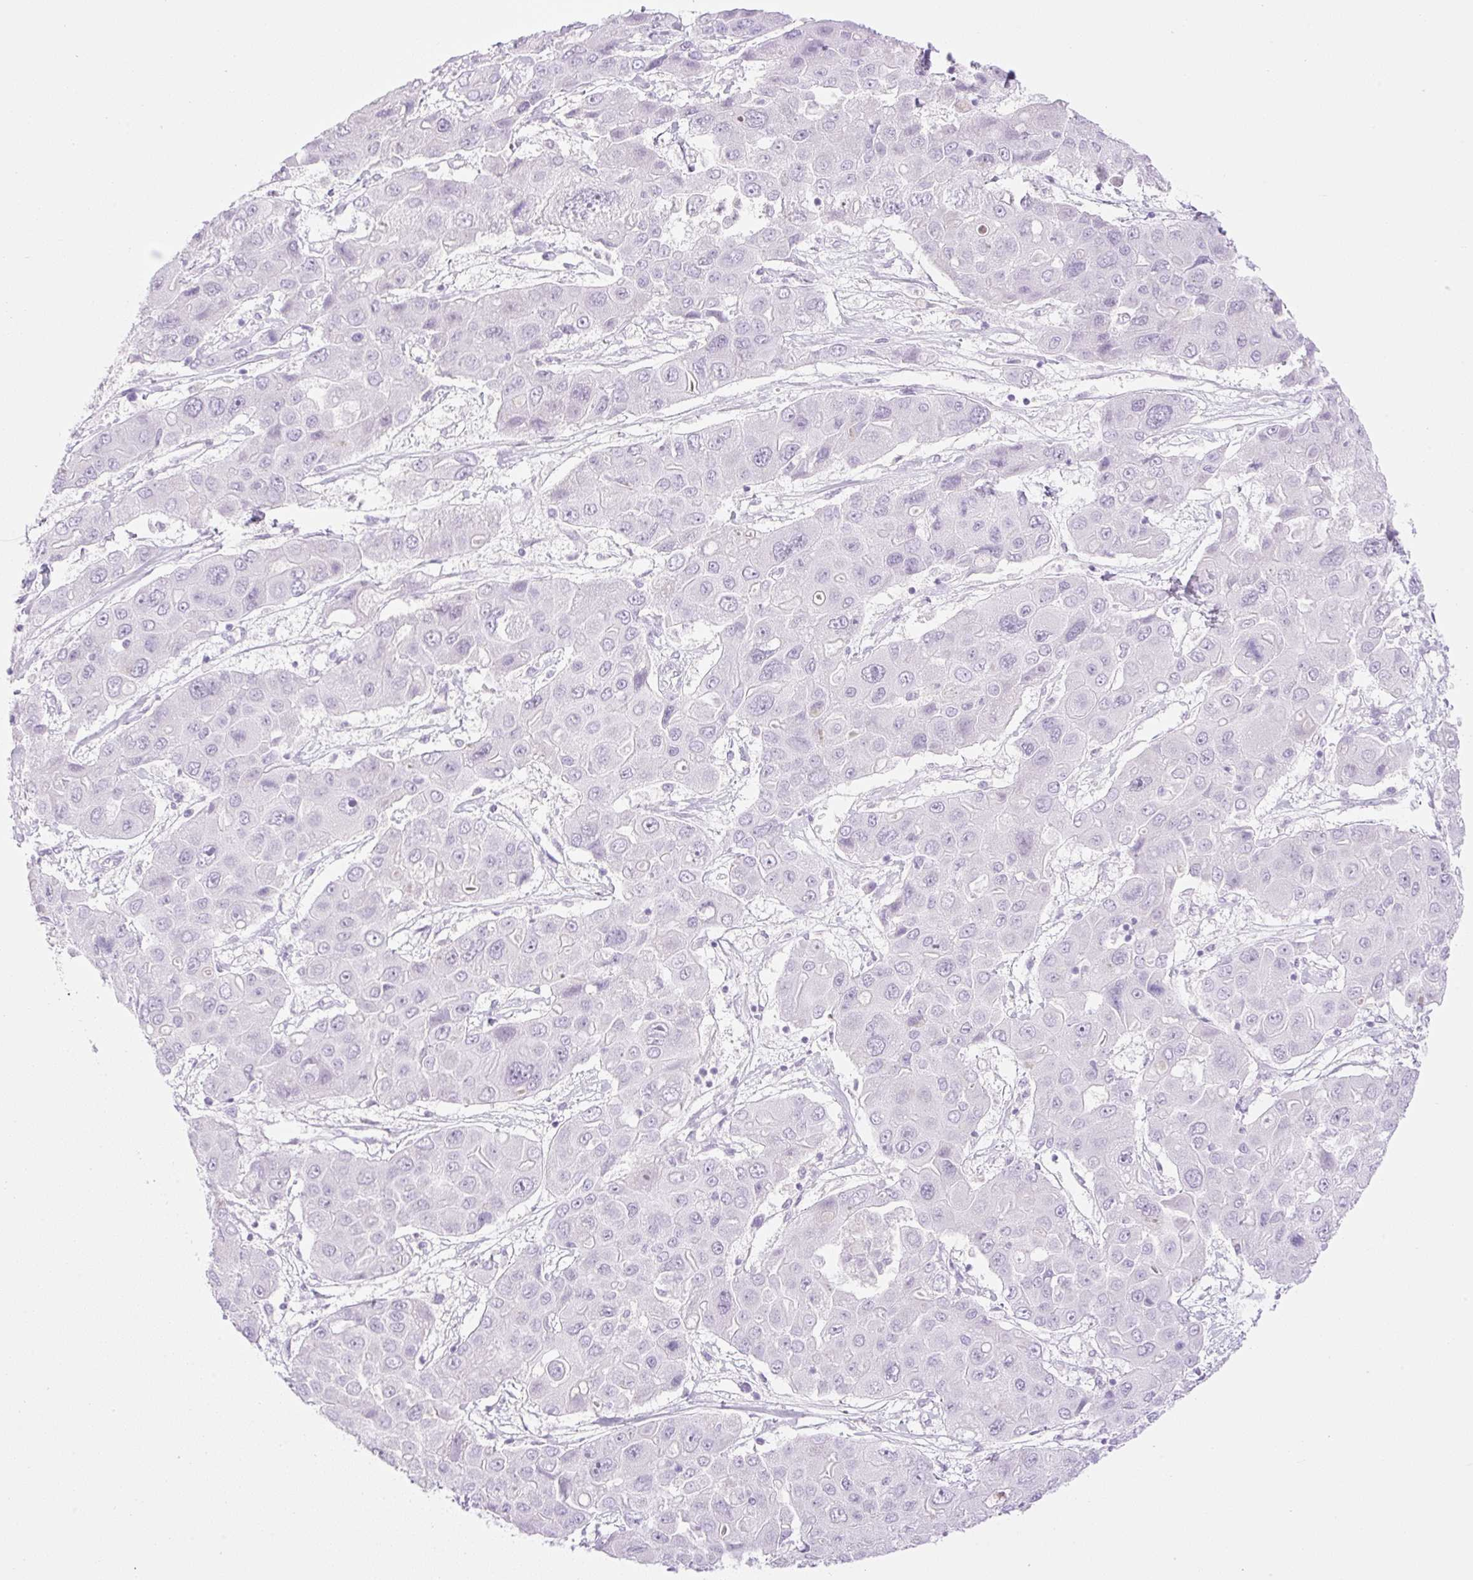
{"staining": {"intensity": "negative", "quantity": "none", "location": "none"}, "tissue": "liver cancer", "cell_type": "Tumor cells", "image_type": "cancer", "snomed": [{"axis": "morphology", "description": "Cholangiocarcinoma"}, {"axis": "topography", "description": "Liver"}], "caption": "Tumor cells are negative for brown protein staining in liver cancer (cholangiocarcinoma). (DAB immunohistochemistry, high magnification).", "gene": "SPRR4", "patient": {"sex": "male", "age": 67}}